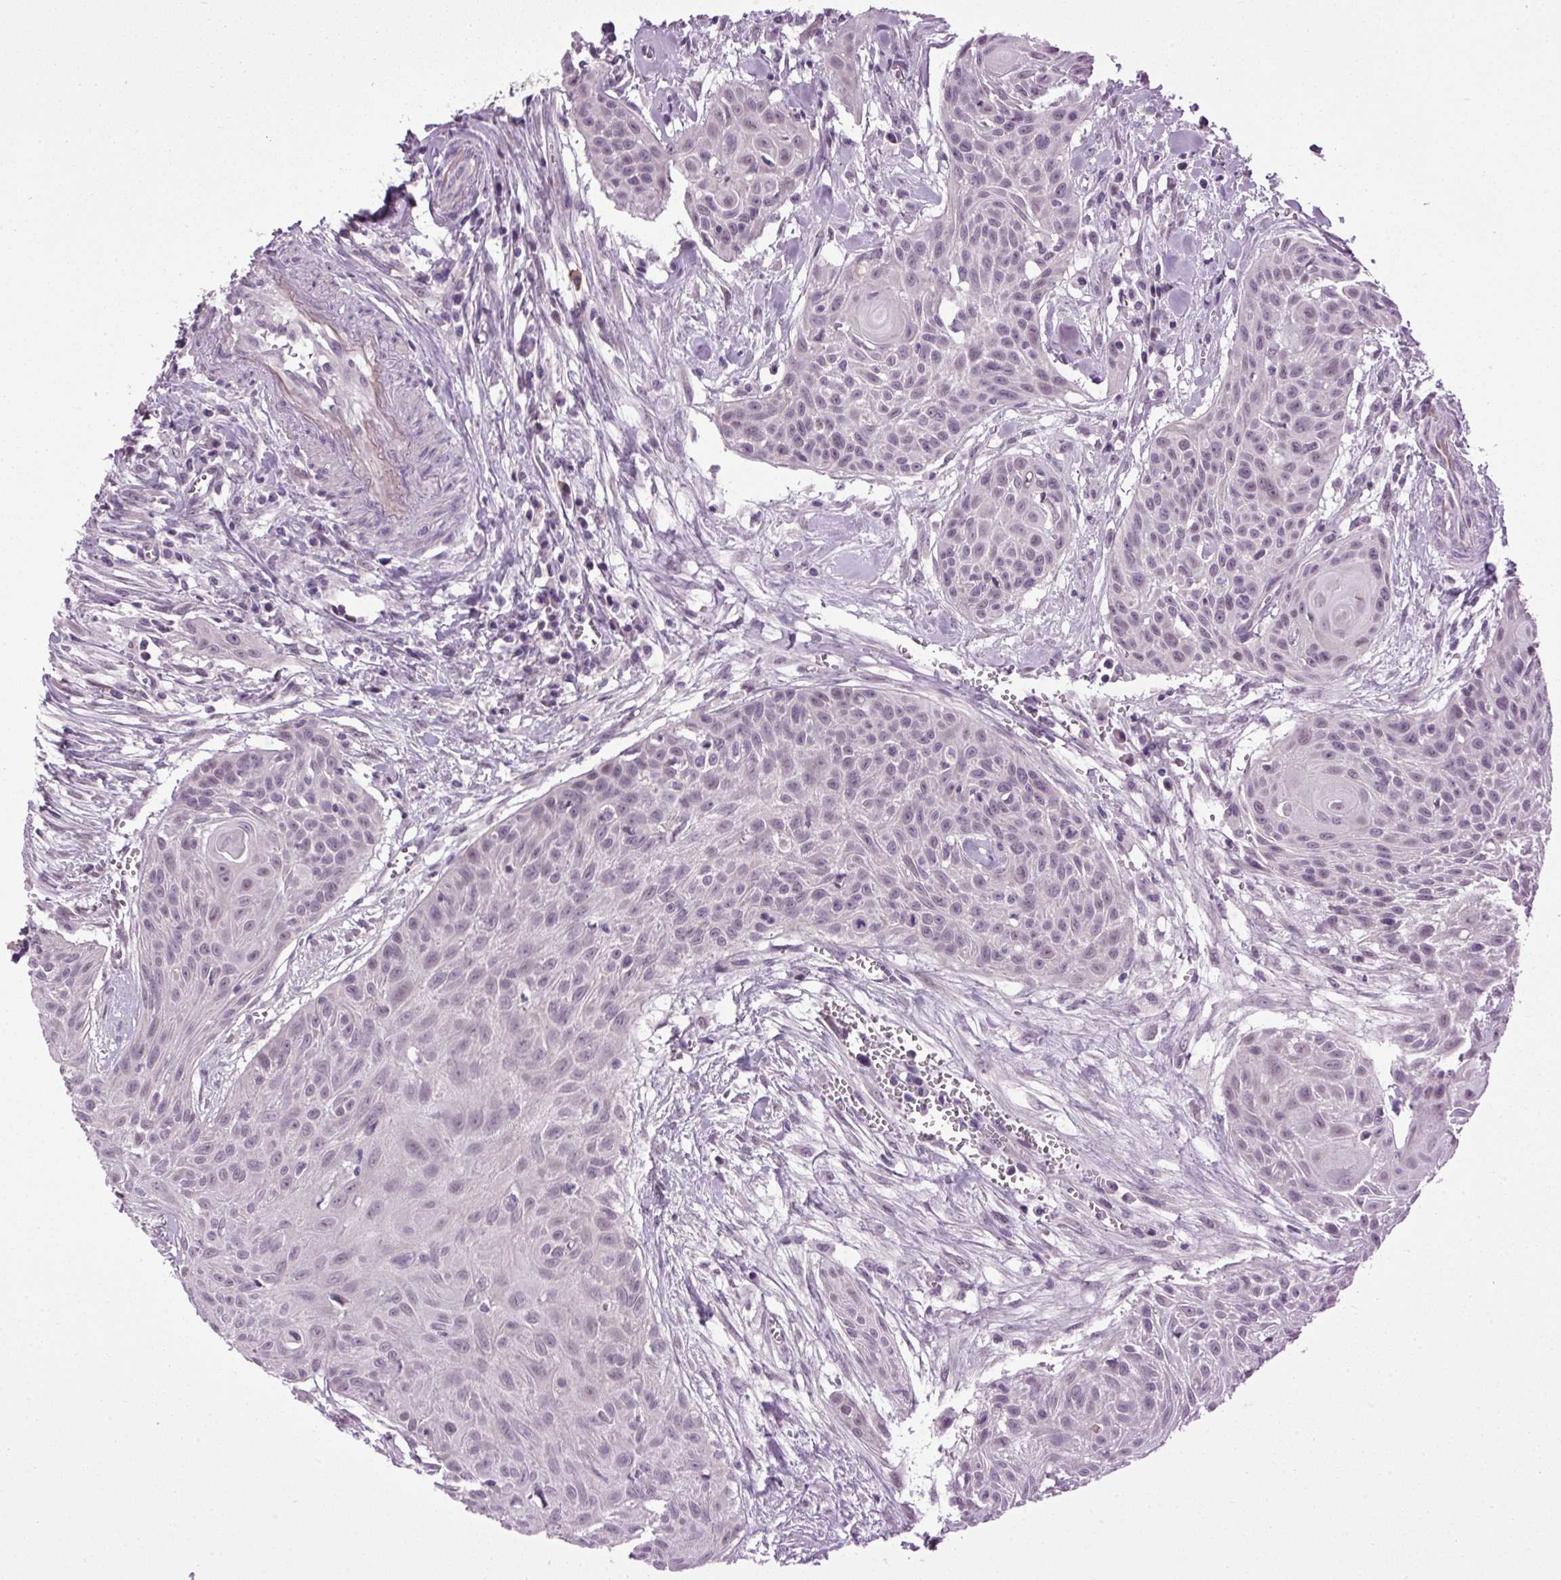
{"staining": {"intensity": "weak", "quantity": "25%-75%", "location": "nuclear"}, "tissue": "head and neck cancer", "cell_type": "Tumor cells", "image_type": "cancer", "snomed": [{"axis": "morphology", "description": "Squamous cell carcinoma, NOS"}, {"axis": "topography", "description": "Lymph node"}, {"axis": "topography", "description": "Salivary gland"}, {"axis": "topography", "description": "Head-Neck"}], "caption": "The image reveals a brown stain indicating the presence of a protein in the nuclear of tumor cells in head and neck cancer.", "gene": "A1CF", "patient": {"sex": "female", "age": 74}}